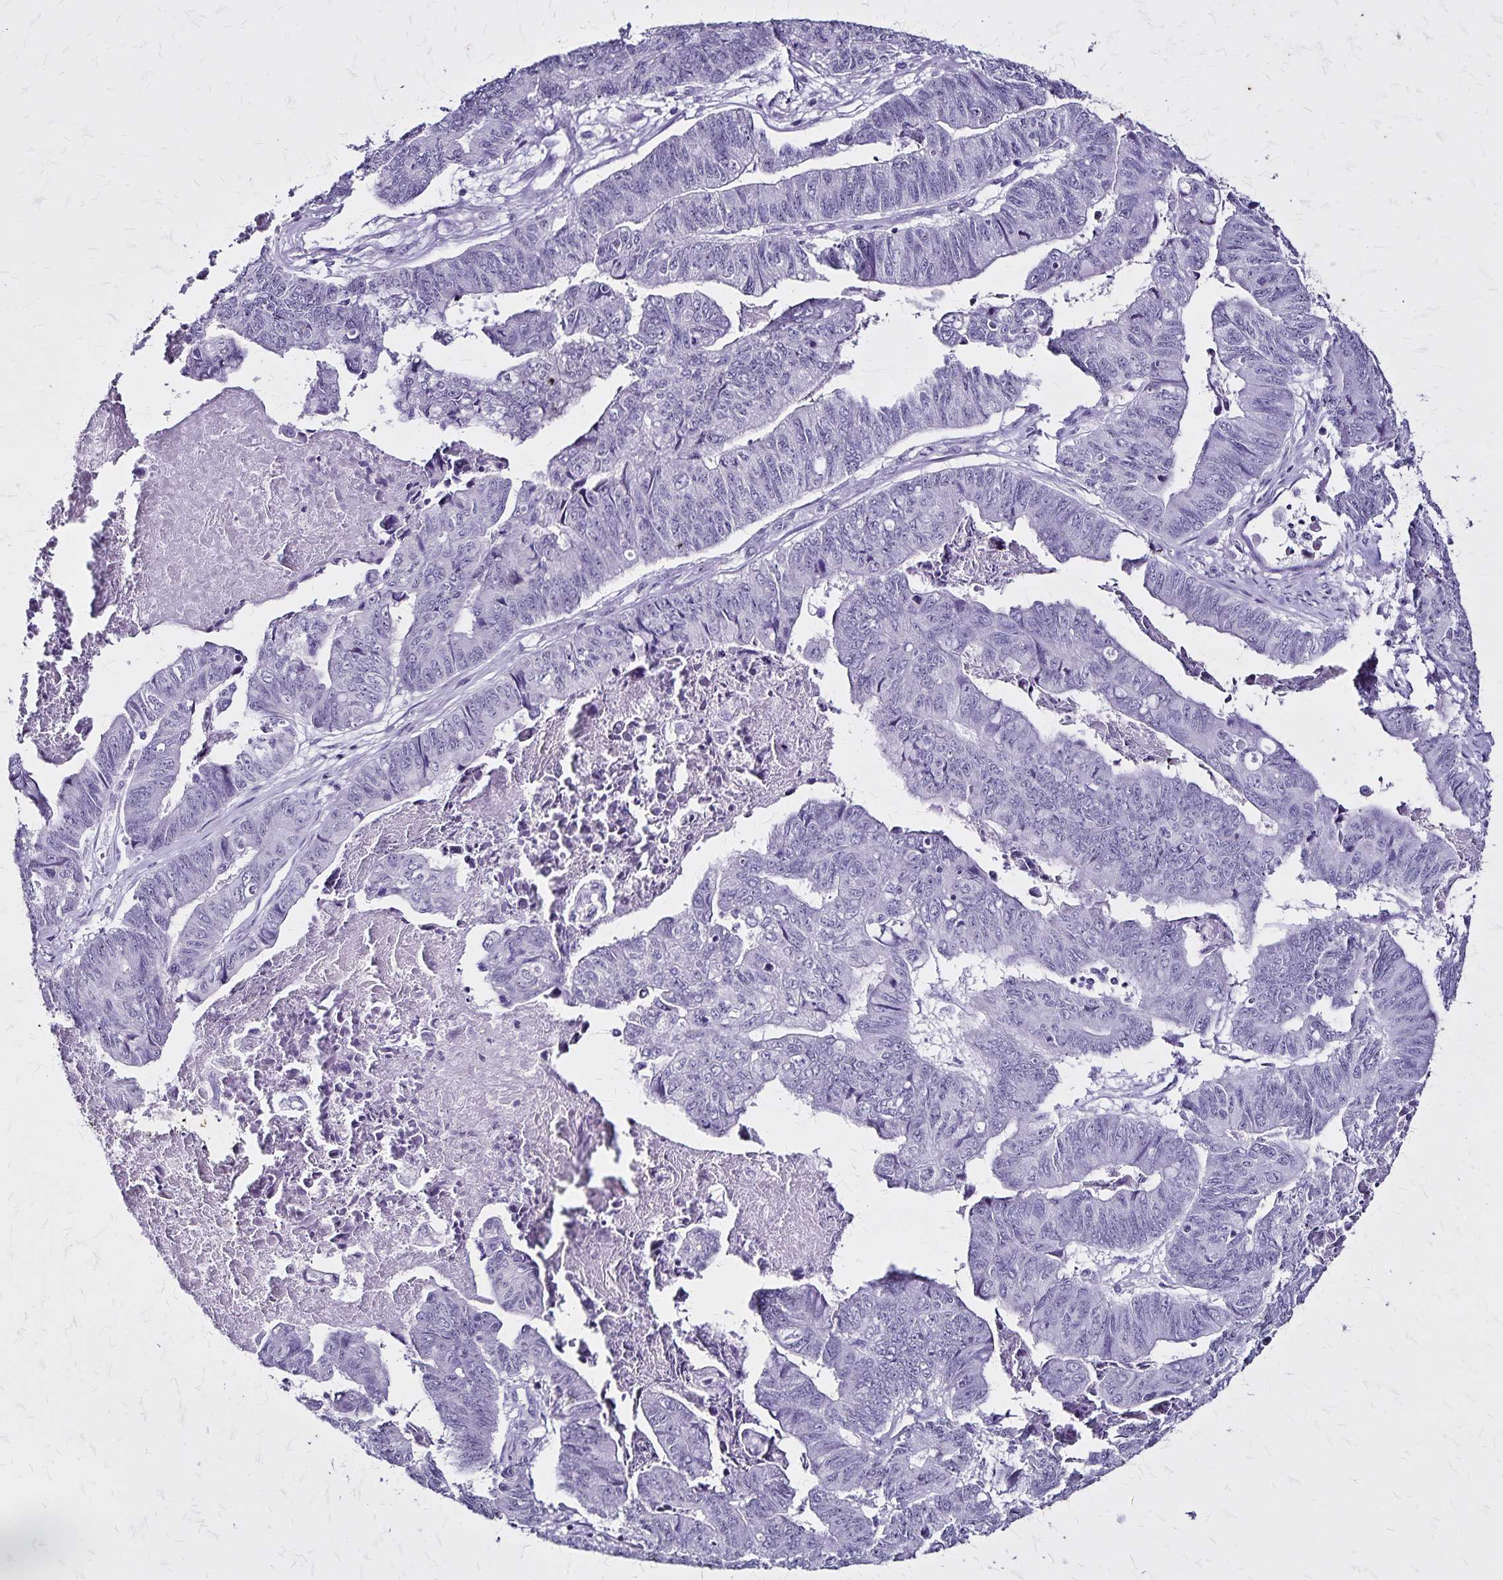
{"staining": {"intensity": "negative", "quantity": "none", "location": "none"}, "tissue": "stomach cancer", "cell_type": "Tumor cells", "image_type": "cancer", "snomed": [{"axis": "morphology", "description": "Adenocarcinoma, NOS"}, {"axis": "topography", "description": "Stomach, lower"}], "caption": "Human stomach cancer stained for a protein using IHC shows no expression in tumor cells.", "gene": "KRT2", "patient": {"sex": "male", "age": 77}}